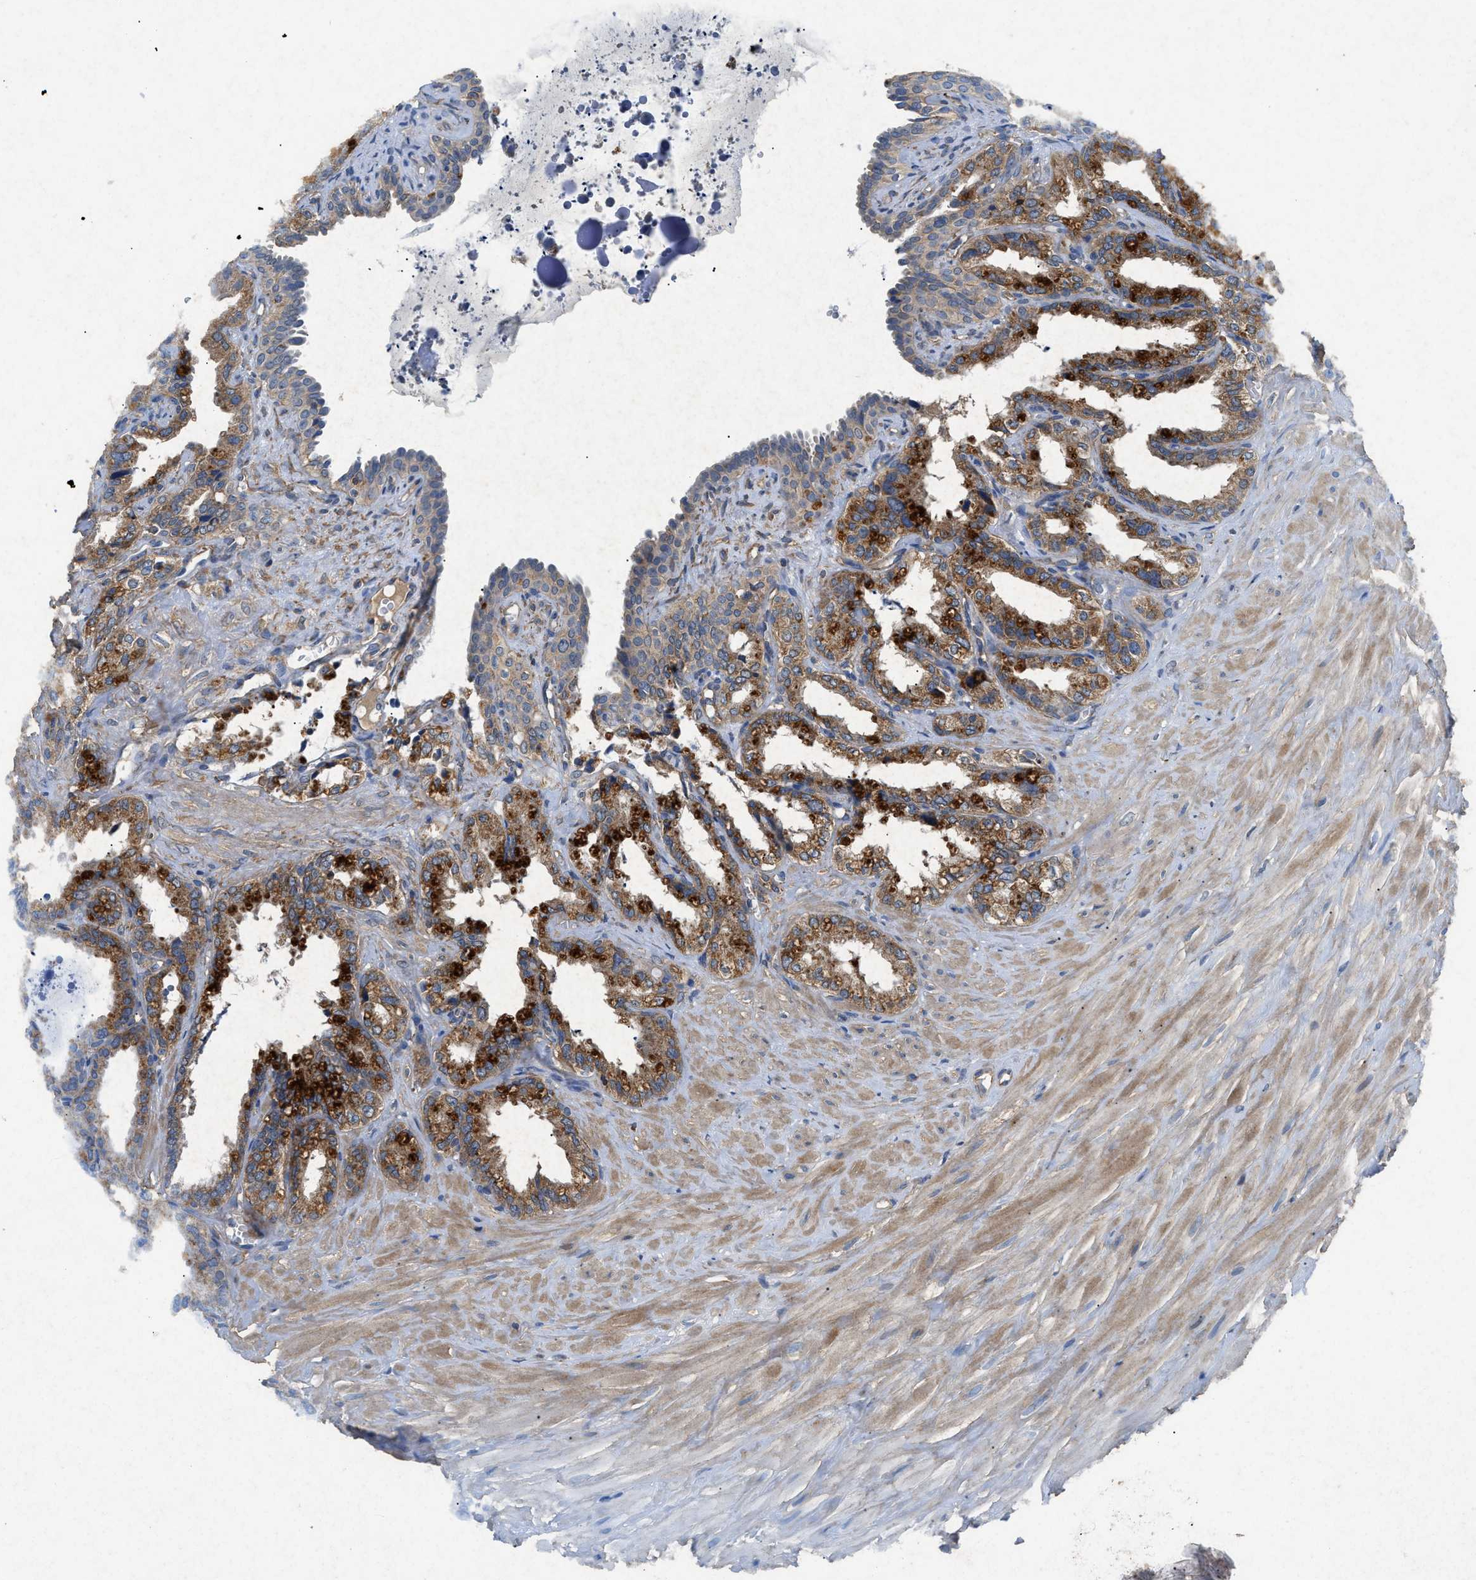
{"staining": {"intensity": "moderate", "quantity": ">75%", "location": "cytoplasmic/membranous"}, "tissue": "seminal vesicle", "cell_type": "Glandular cells", "image_type": "normal", "snomed": [{"axis": "morphology", "description": "Normal tissue, NOS"}, {"axis": "topography", "description": "Seminal veicle"}], "caption": "Immunohistochemistry micrograph of benign human seminal vesicle stained for a protein (brown), which demonstrates medium levels of moderate cytoplasmic/membranous expression in about >75% of glandular cells.", "gene": "CDK15", "patient": {"sex": "male", "age": 64}}